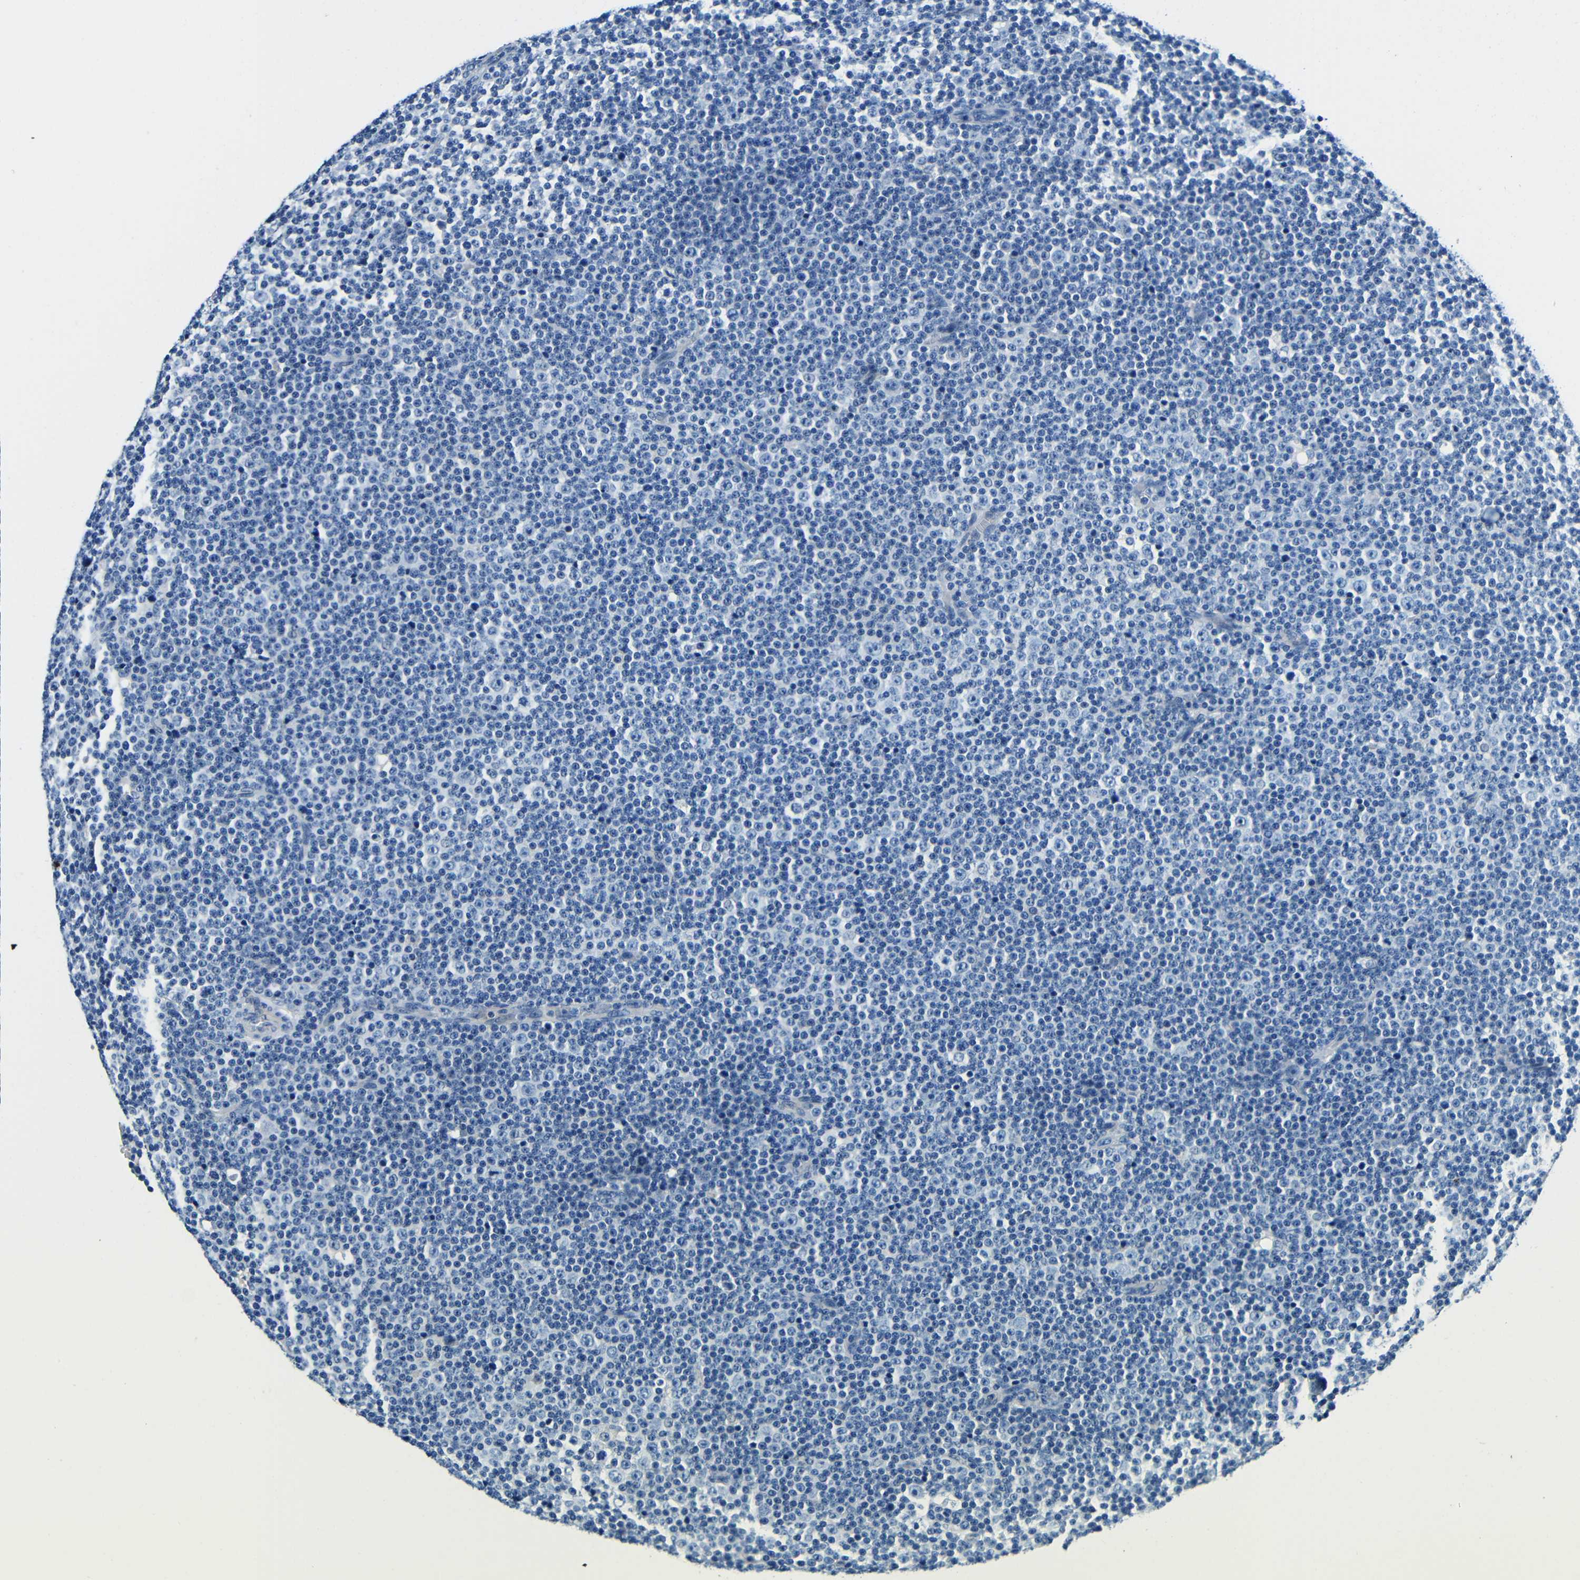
{"staining": {"intensity": "negative", "quantity": "none", "location": "none"}, "tissue": "lymphoma", "cell_type": "Tumor cells", "image_type": "cancer", "snomed": [{"axis": "morphology", "description": "Malignant lymphoma, non-Hodgkin's type, Low grade"}, {"axis": "topography", "description": "Lymph node"}], "caption": "A high-resolution micrograph shows immunohistochemistry staining of malignant lymphoma, non-Hodgkin's type (low-grade), which shows no significant positivity in tumor cells.", "gene": "FMO5", "patient": {"sex": "female", "age": 67}}